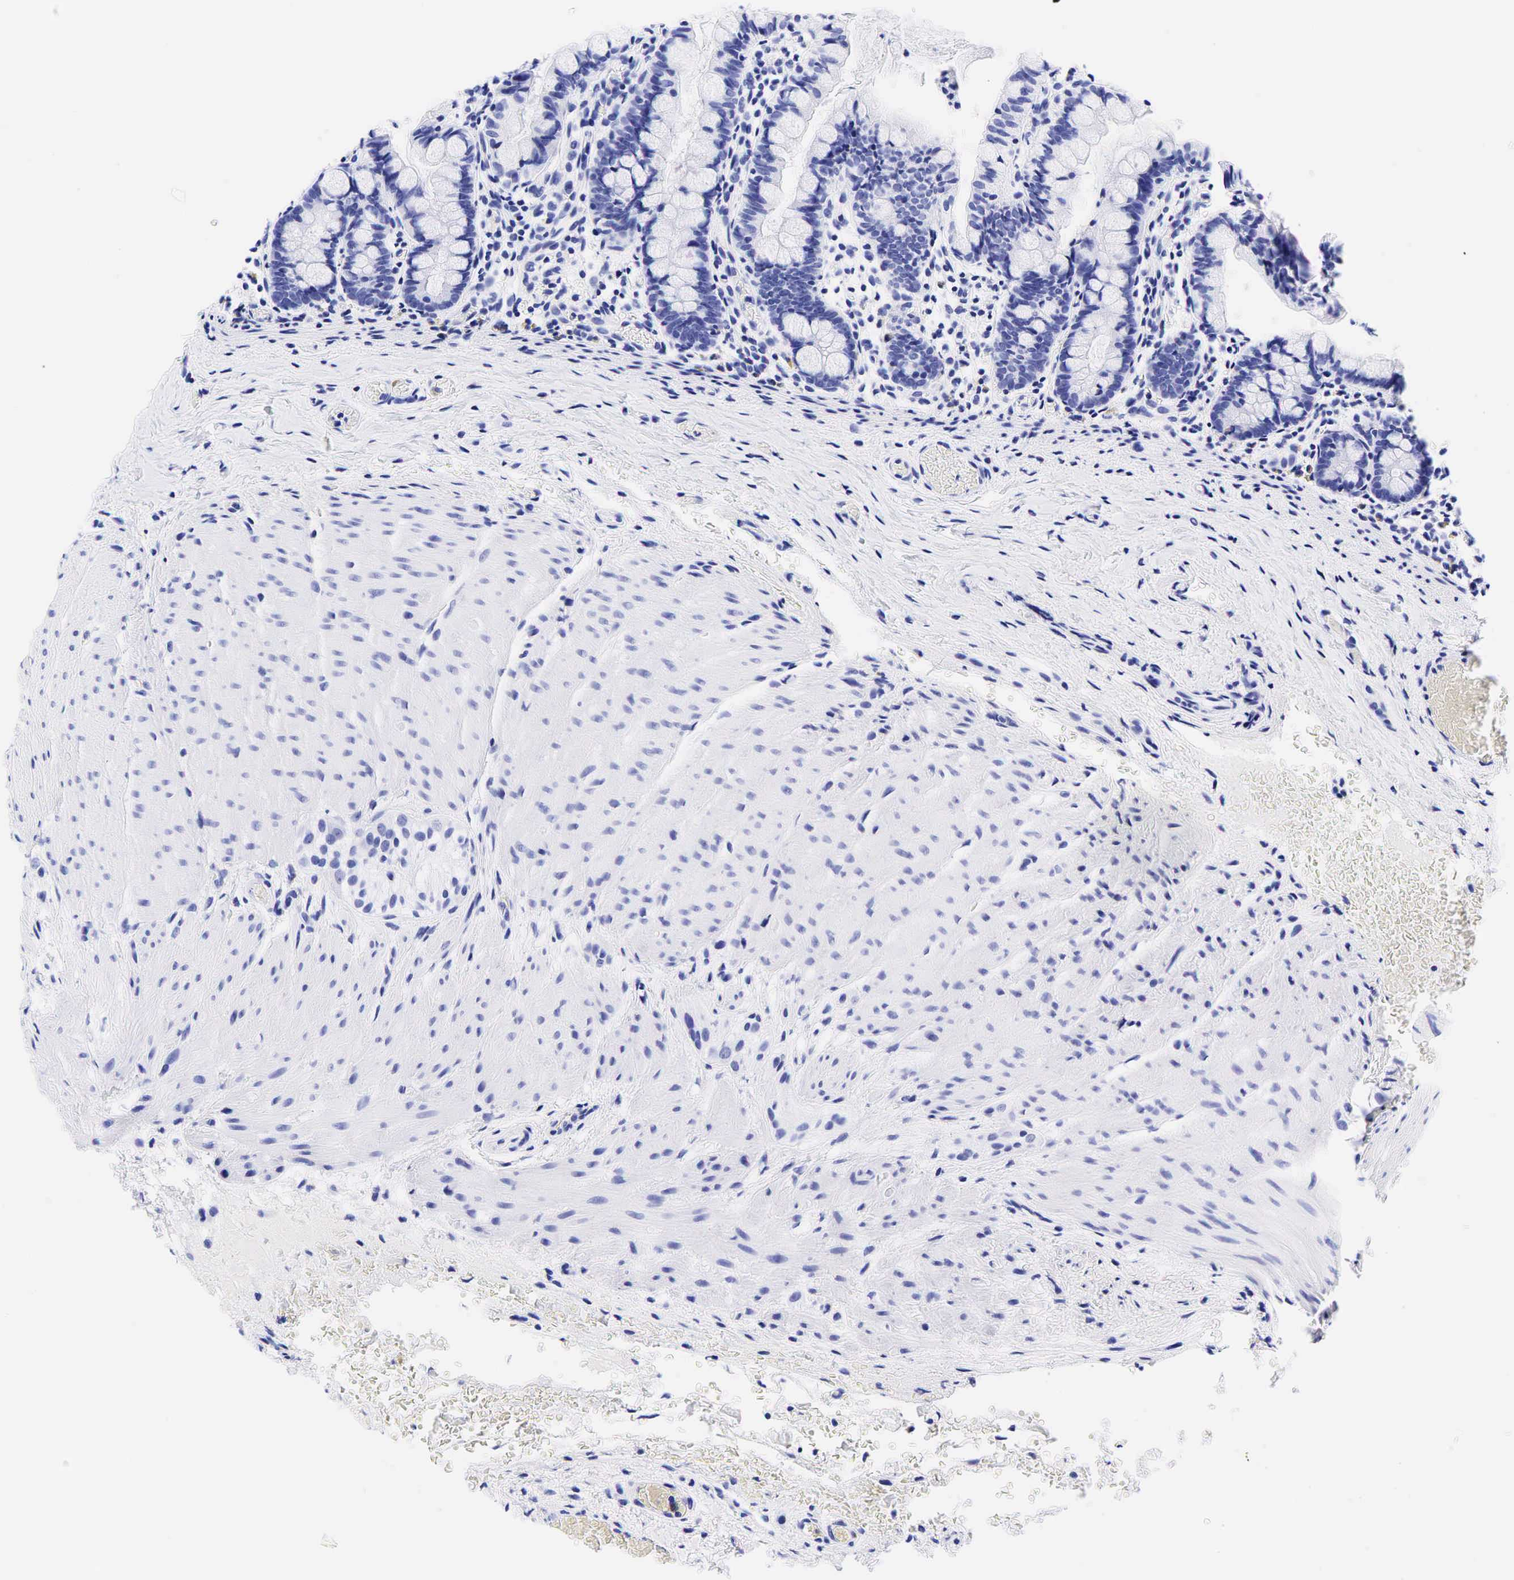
{"staining": {"intensity": "negative", "quantity": "none", "location": "none"}, "tissue": "small intestine", "cell_type": "Glandular cells", "image_type": "normal", "snomed": [{"axis": "morphology", "description": "Normal tissue, NOS"}, {"axis": "topography", "description": "Small intestine"}], "caption": "Immunohistochemistry (IHC) image of benign small intestine stained for a protein (brown), which shows no staining in glandular cells.", "gene": "ESR1", "patient": {"sex": "male", "age": 1}}